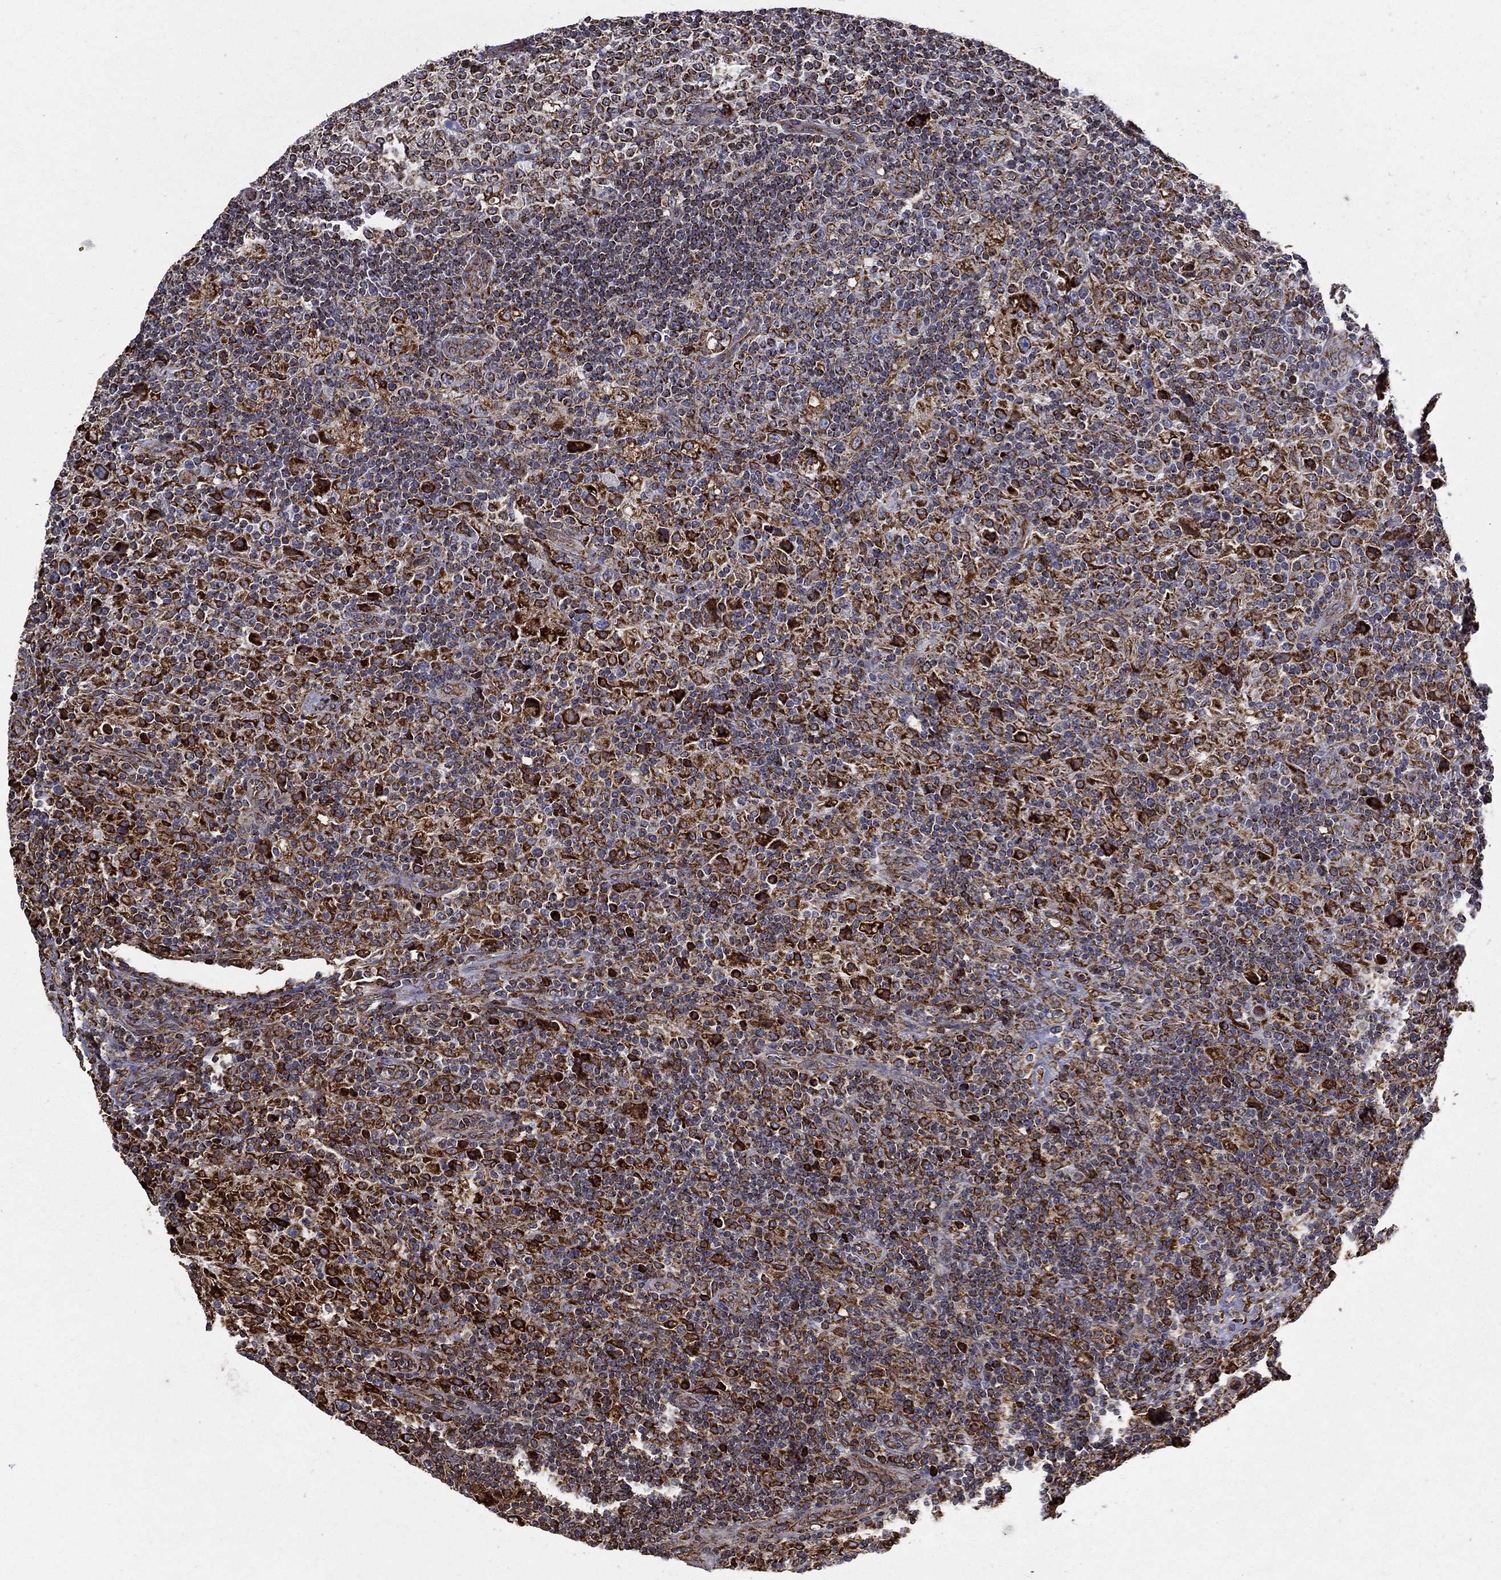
{"staining": {"intensity": "strong", "quantity": ">75%", "location": "cytoplasmic/membranous"}, "tissue": "lymphoma", "cell_type": "Tumor cells", "image_type": "cancer", "snomed": [{"axis": "morphology", "description": "Hodgkin's disease, NOS"}, {"axis": "topography", "description": "Lymph node"}], "caption": "This image shows immunohistochemistry staining of human lymphoma, with high strong cytoplasmic/membranous expression in about >75% of tumor cells.", "gene": "MT-CYB", "patient": {"sex": "male", "age": 70}}